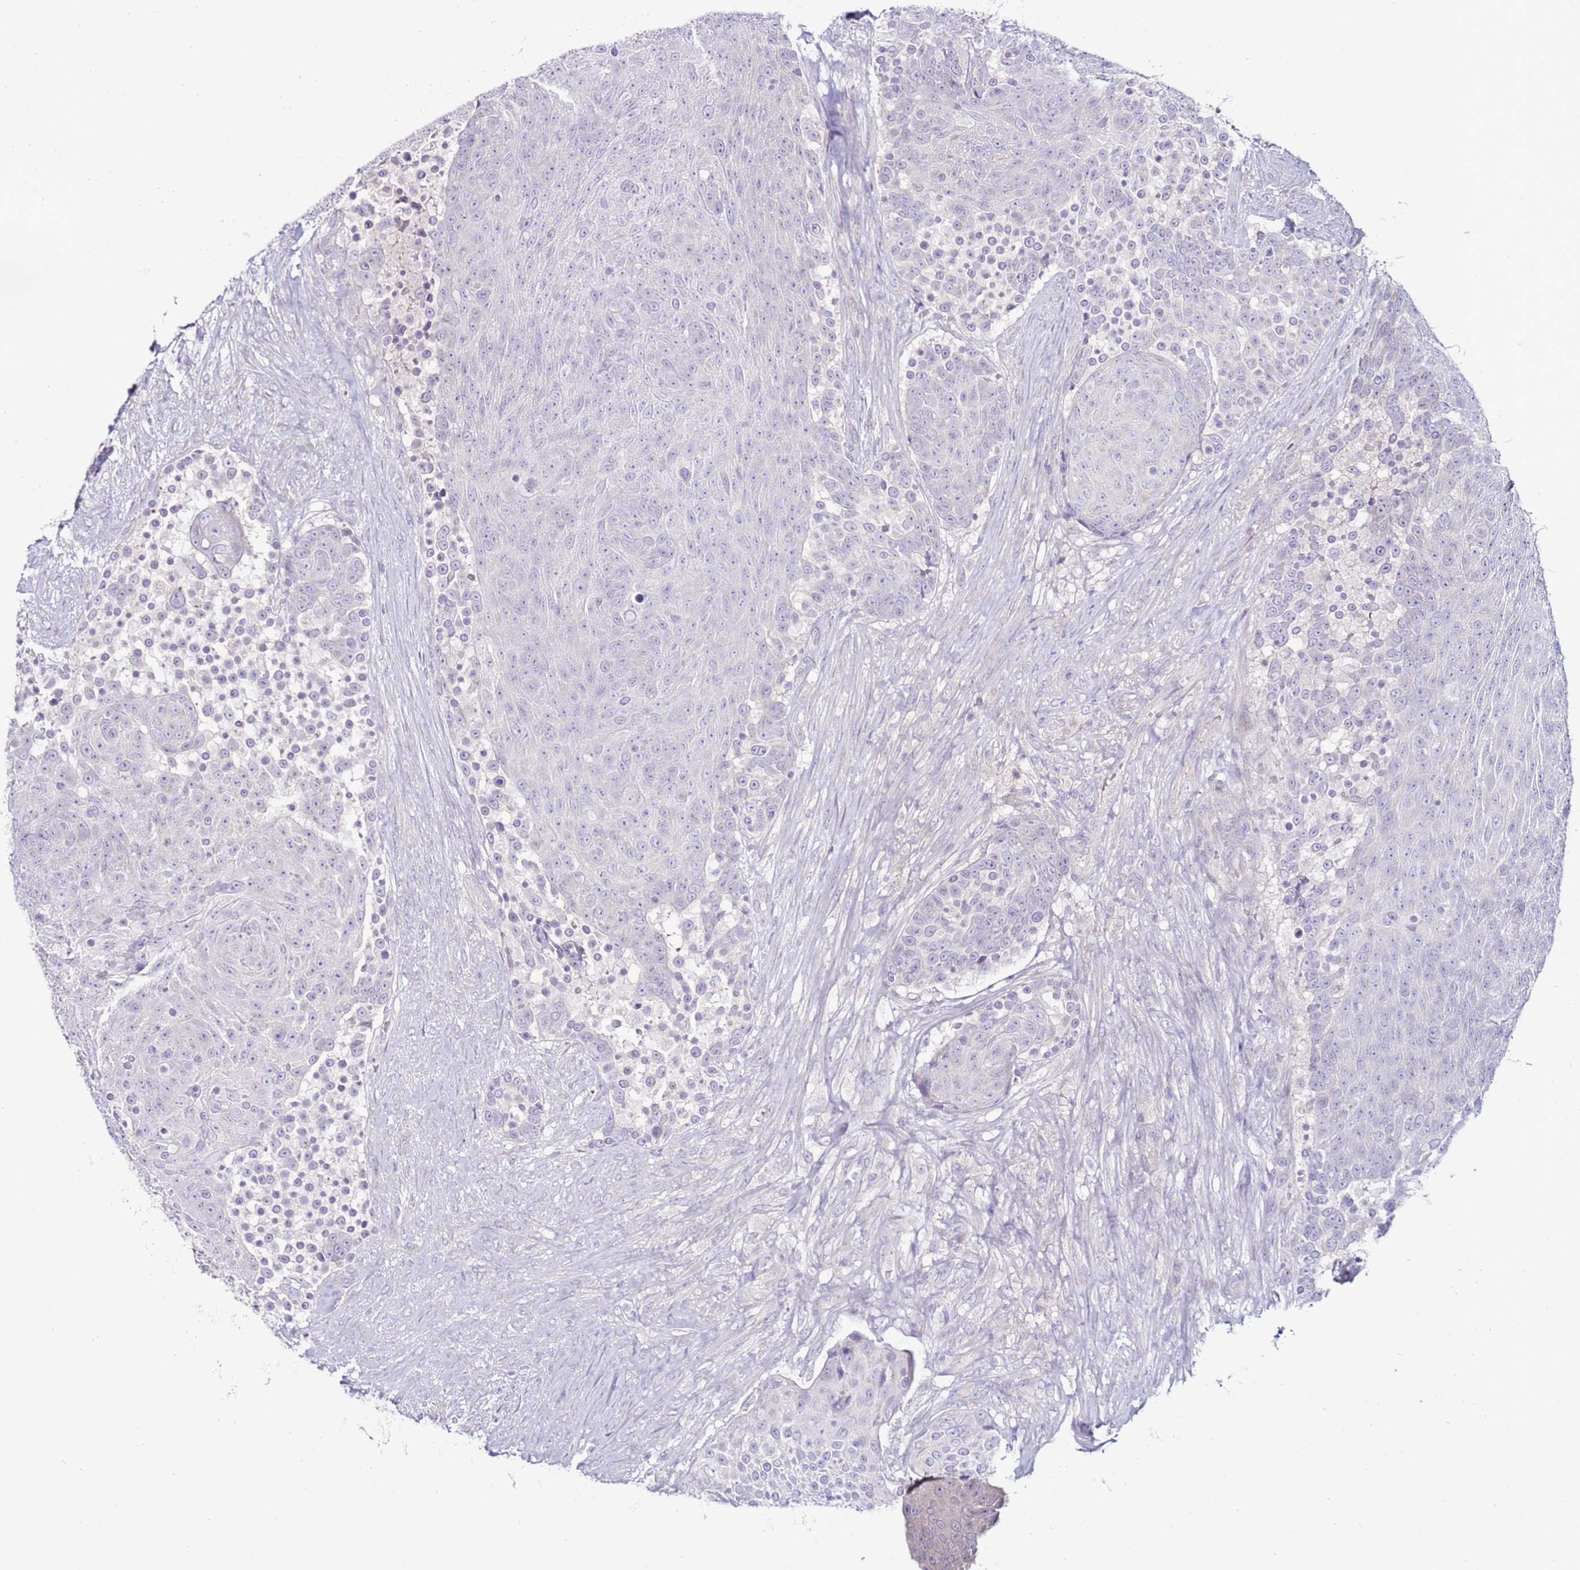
{"staining": {"intensity": "negative", "quantity": "none", "location": "none"}, "tissue": "urothelial cancer", "cell_type": "Tumor cells", "image_type": "cancer", "snomed": [{"axis": "morphology", "description": "Urothelial carcinoma, High grade"}, {"axis": "topography", "description": "Urinary bladder"}], "caption": "Immunohistochemistry (IHC) image of neoplastic tissue: human urothelial cancer stained with DAB (3,3'-diaminobenzidine) displays no significant protein expression in tumor cells.", "gene": "GPN3", "patient": {"sex": "female", "age": 63}}